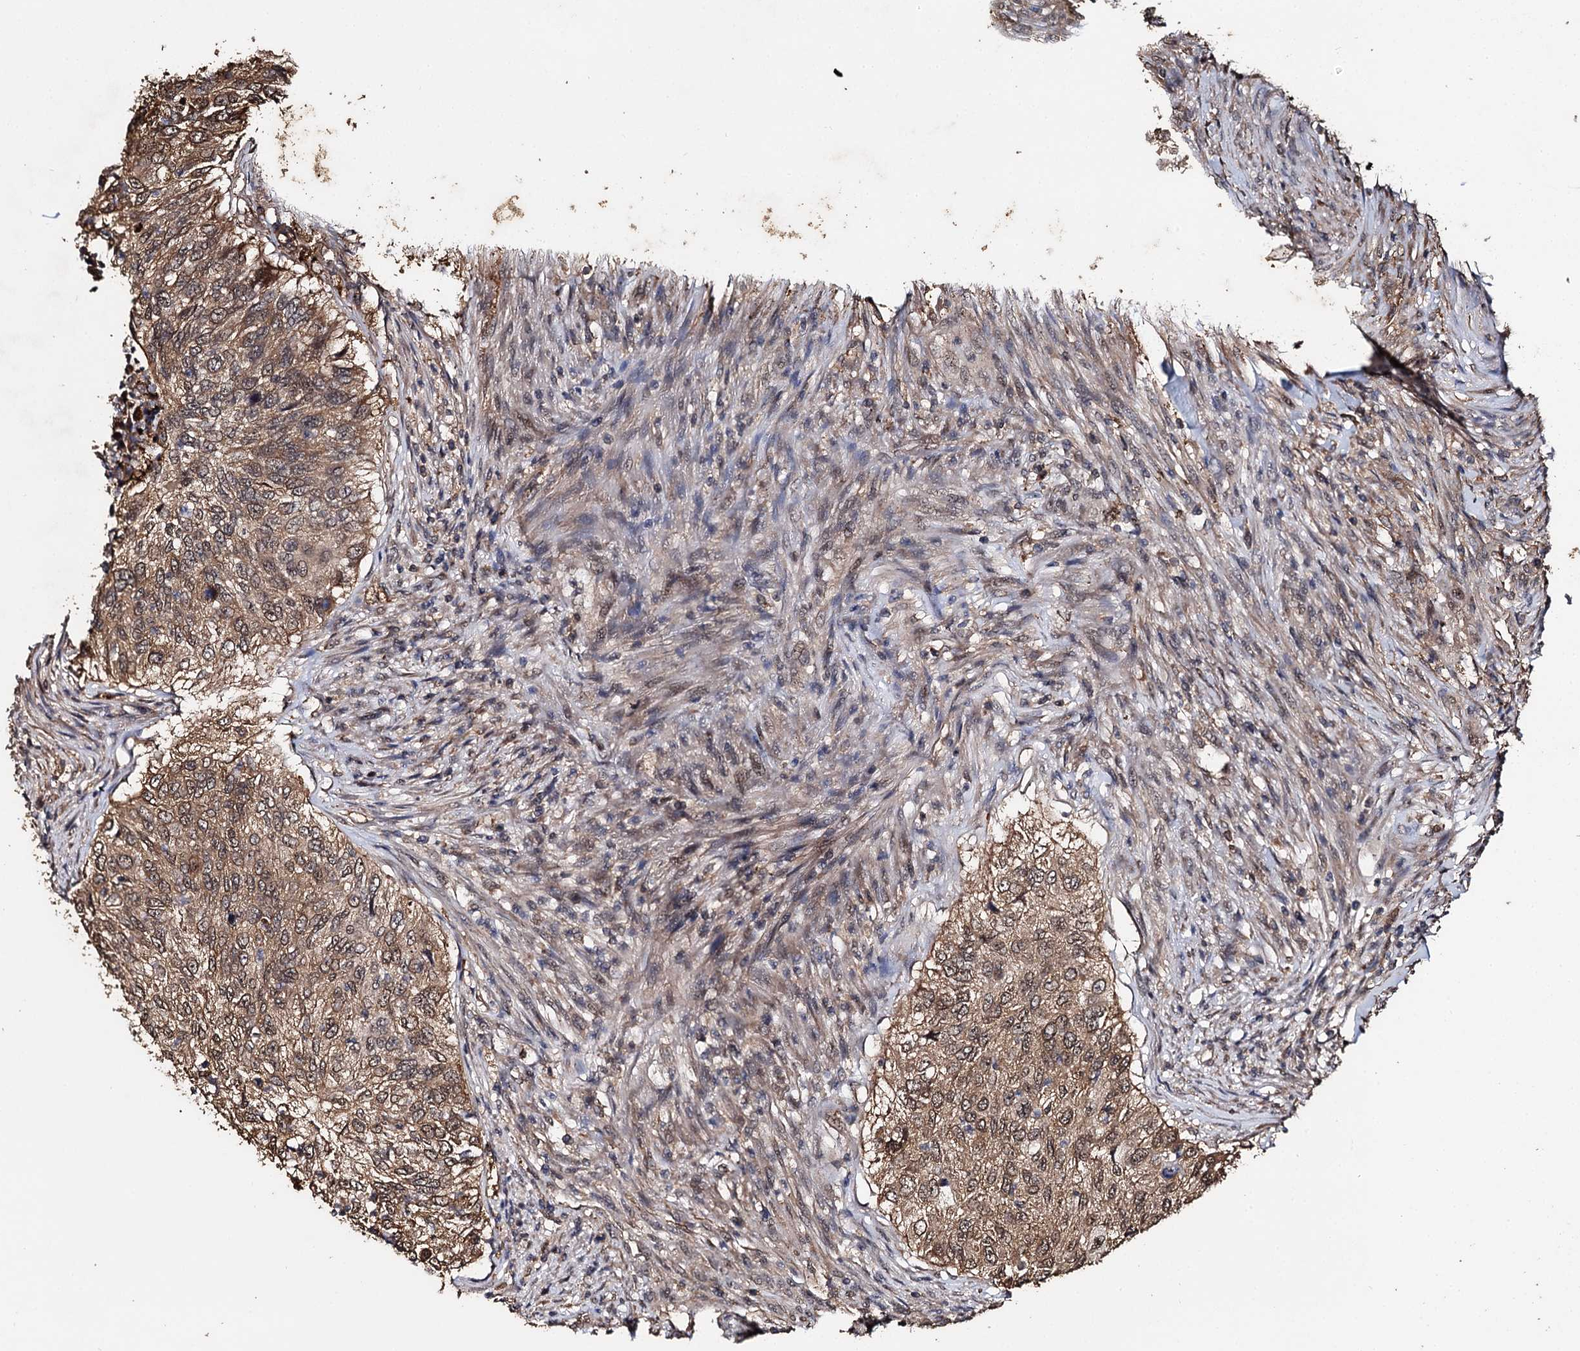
{"staining": {"intensity": "moderate", "quantity": ">75%", "location": "cytoplasmic/membranous,nuclear"}, "tissue": "urothelial cancer", "cell_type": "Tumor cells", "image_type": "cancer", "snomed": [{"axis": "morphology", "description": "Urothelial carcinoma, High grade"}, {"axis": "topography", "description": "Urinary bladder"}], "caption": "Immunohistochemical staining of human high-grade urothelial carcinoma reveals moderate cytoplasmic/membranous and nuclear protein staining in about >75% of tumor cells. The staining was performed using DAB, with brown indicating positive protein expression. Nuclei are stained blue with hematoxylin.", "gene": "SLC46A3", "patient": {"sex": "female", "age": 60}}